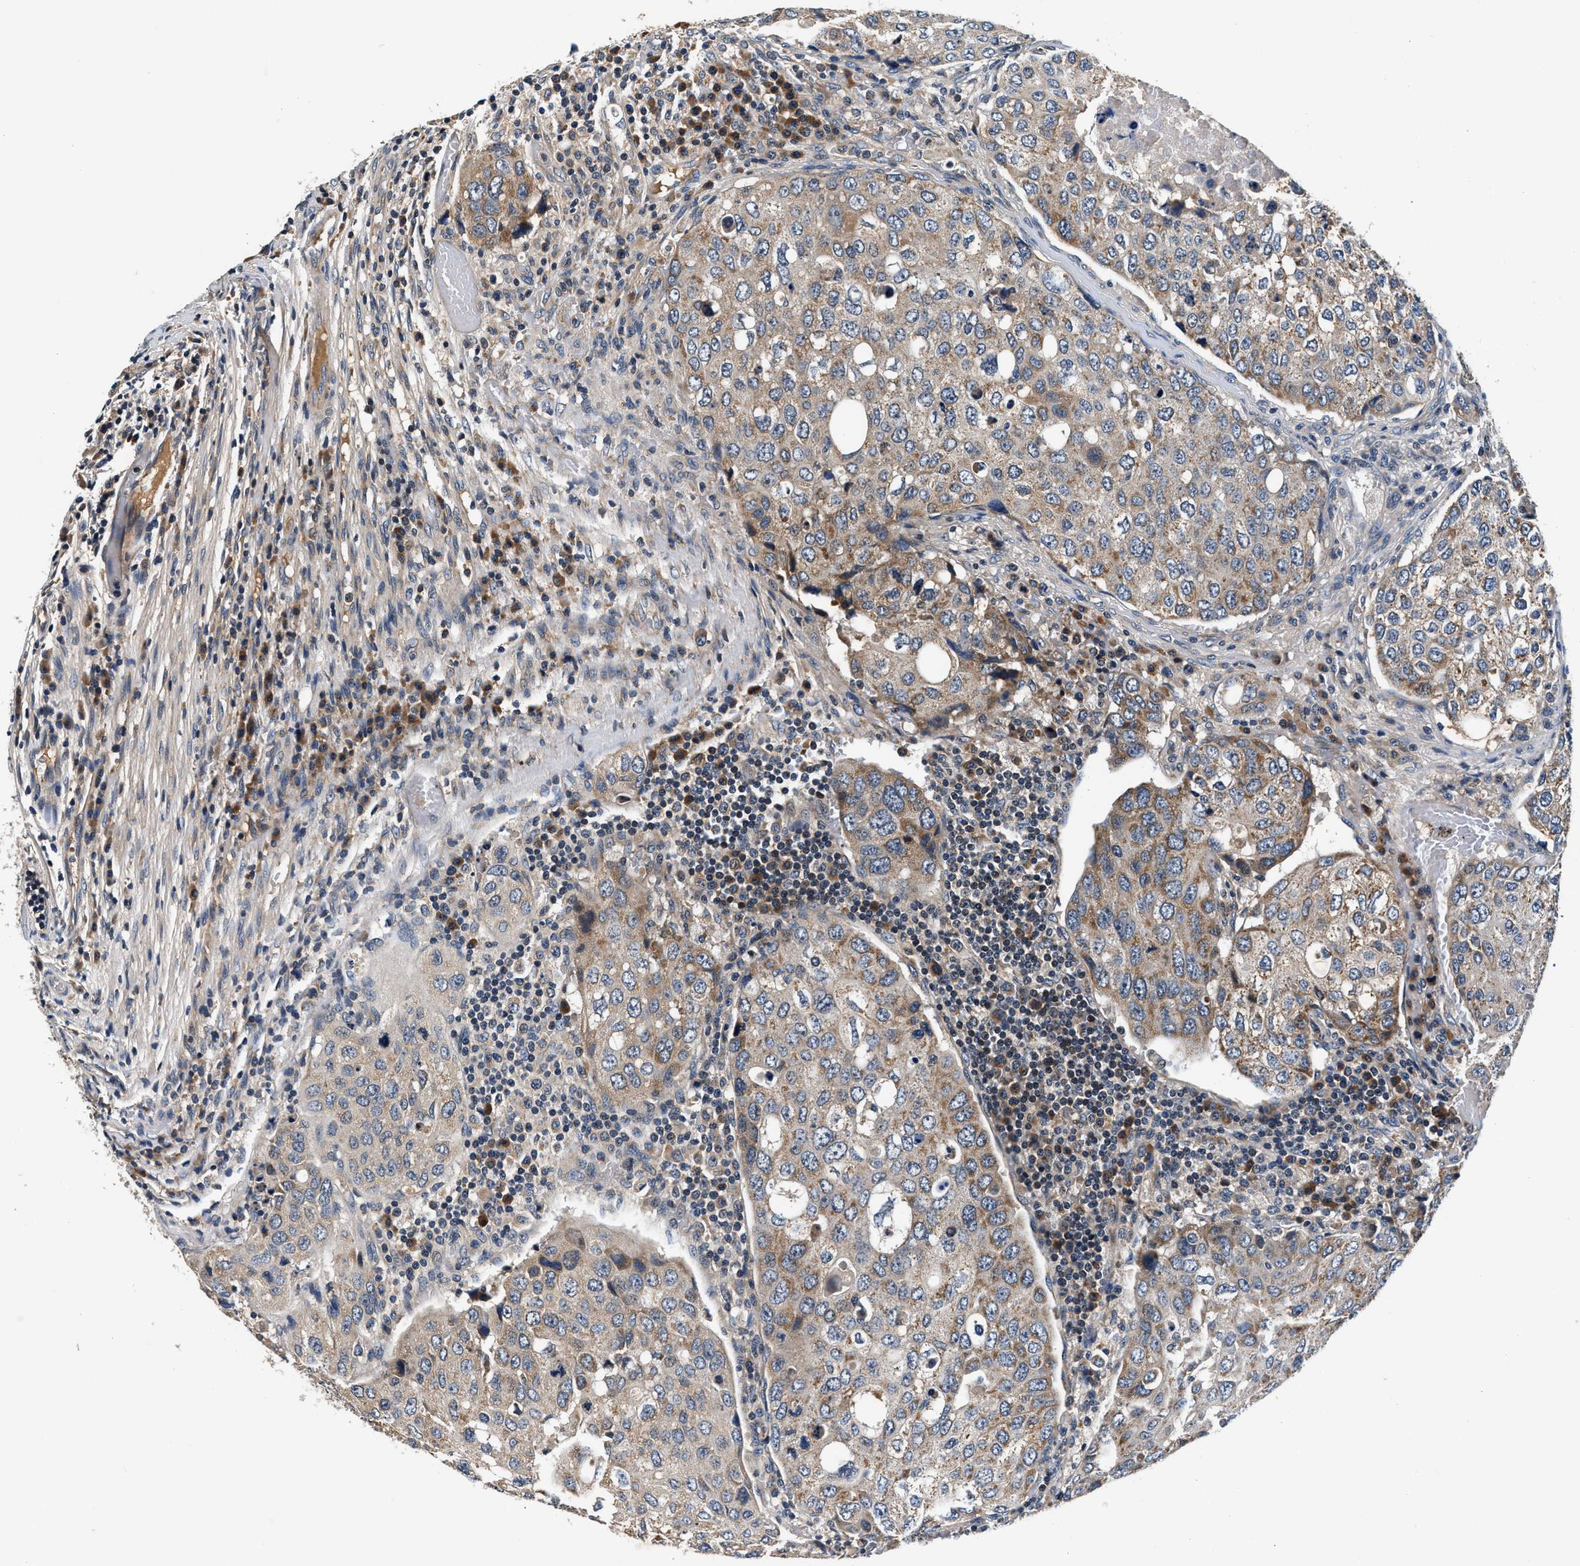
{"staining": {"intensity": "moderate", "quantity": ">75%", "location": "cytoplasmic/membranous"}, "tissue": "urothelial cancer", "cell_type": "Tumor cells", "image_type": "cancer", "snomed": [{"axis": "morphology", "description": "Urothelial carcinoma, High grade"}, {"axis": "topography", "description": "Lymph node"}, {"axis": "topography", "description": "Urinary bladder"}], "caption": "Immunohistochemistry histopathology image of human urothelial cancer stained for a protein (brown), which shows medium levels of moderate cytoplasmic/membranous expression in about >75% of tumor cells.", "gene": "IMMT", "patient": {"sex": "male", "age": 51}}